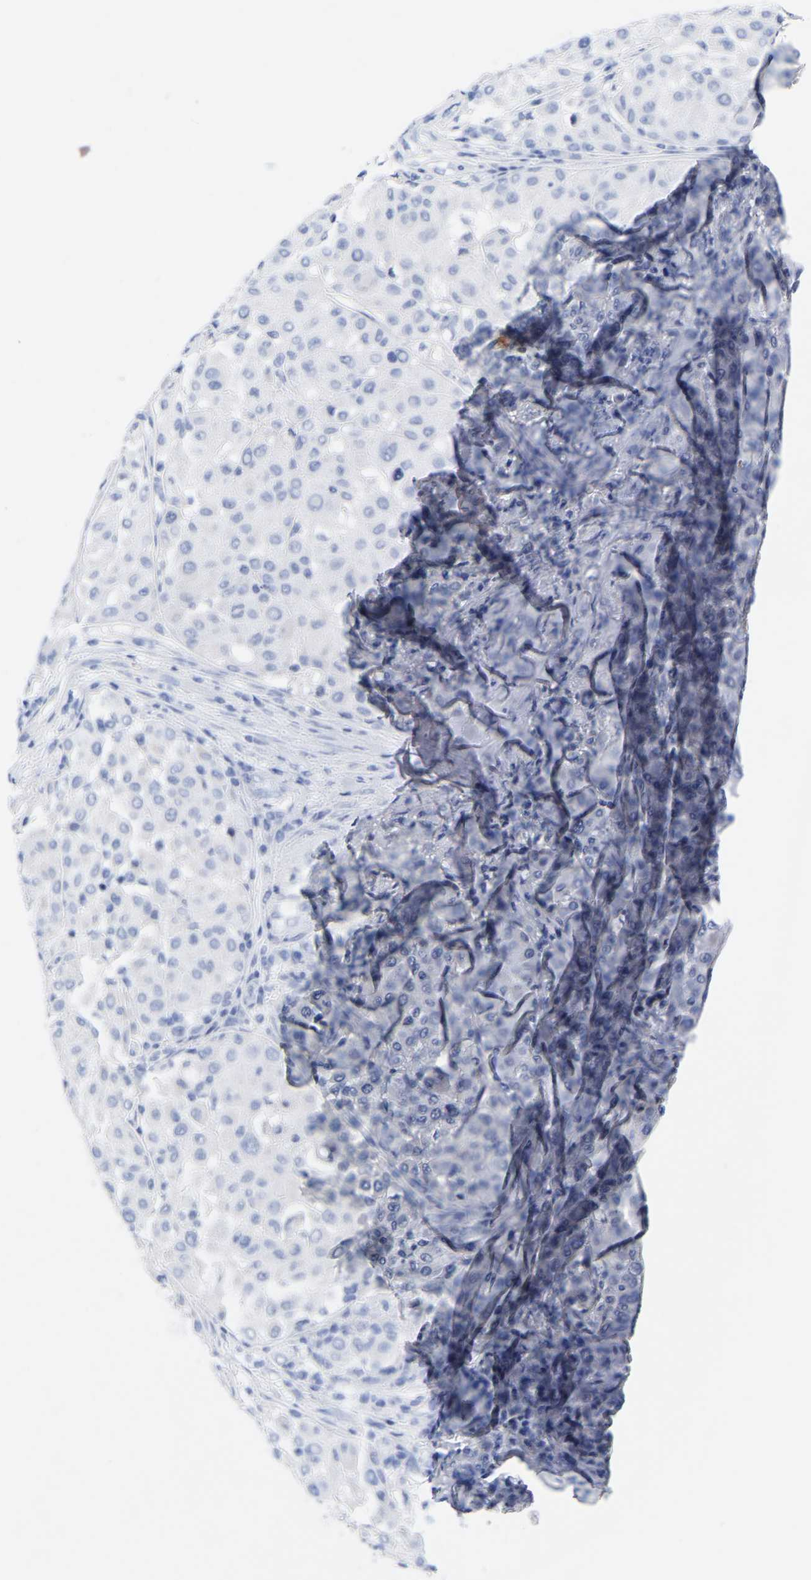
{"staining": {"intensity": "negative", "quantity": "none", "location": "none"}, "tissue": "melanoma", "cell_type": "Tumor cells", "image_type": "cancer", "snomed": [{"axis": "morphology", "description": "Malignant melanoma, Metastatic site"}, {"axis": "topography", "description": "Soft tissue"}], "caption": "Tumor cells show no significant staining in melanoma.", "gene": "ZNF629", "patient": {"sex": "male", "age": 41}}